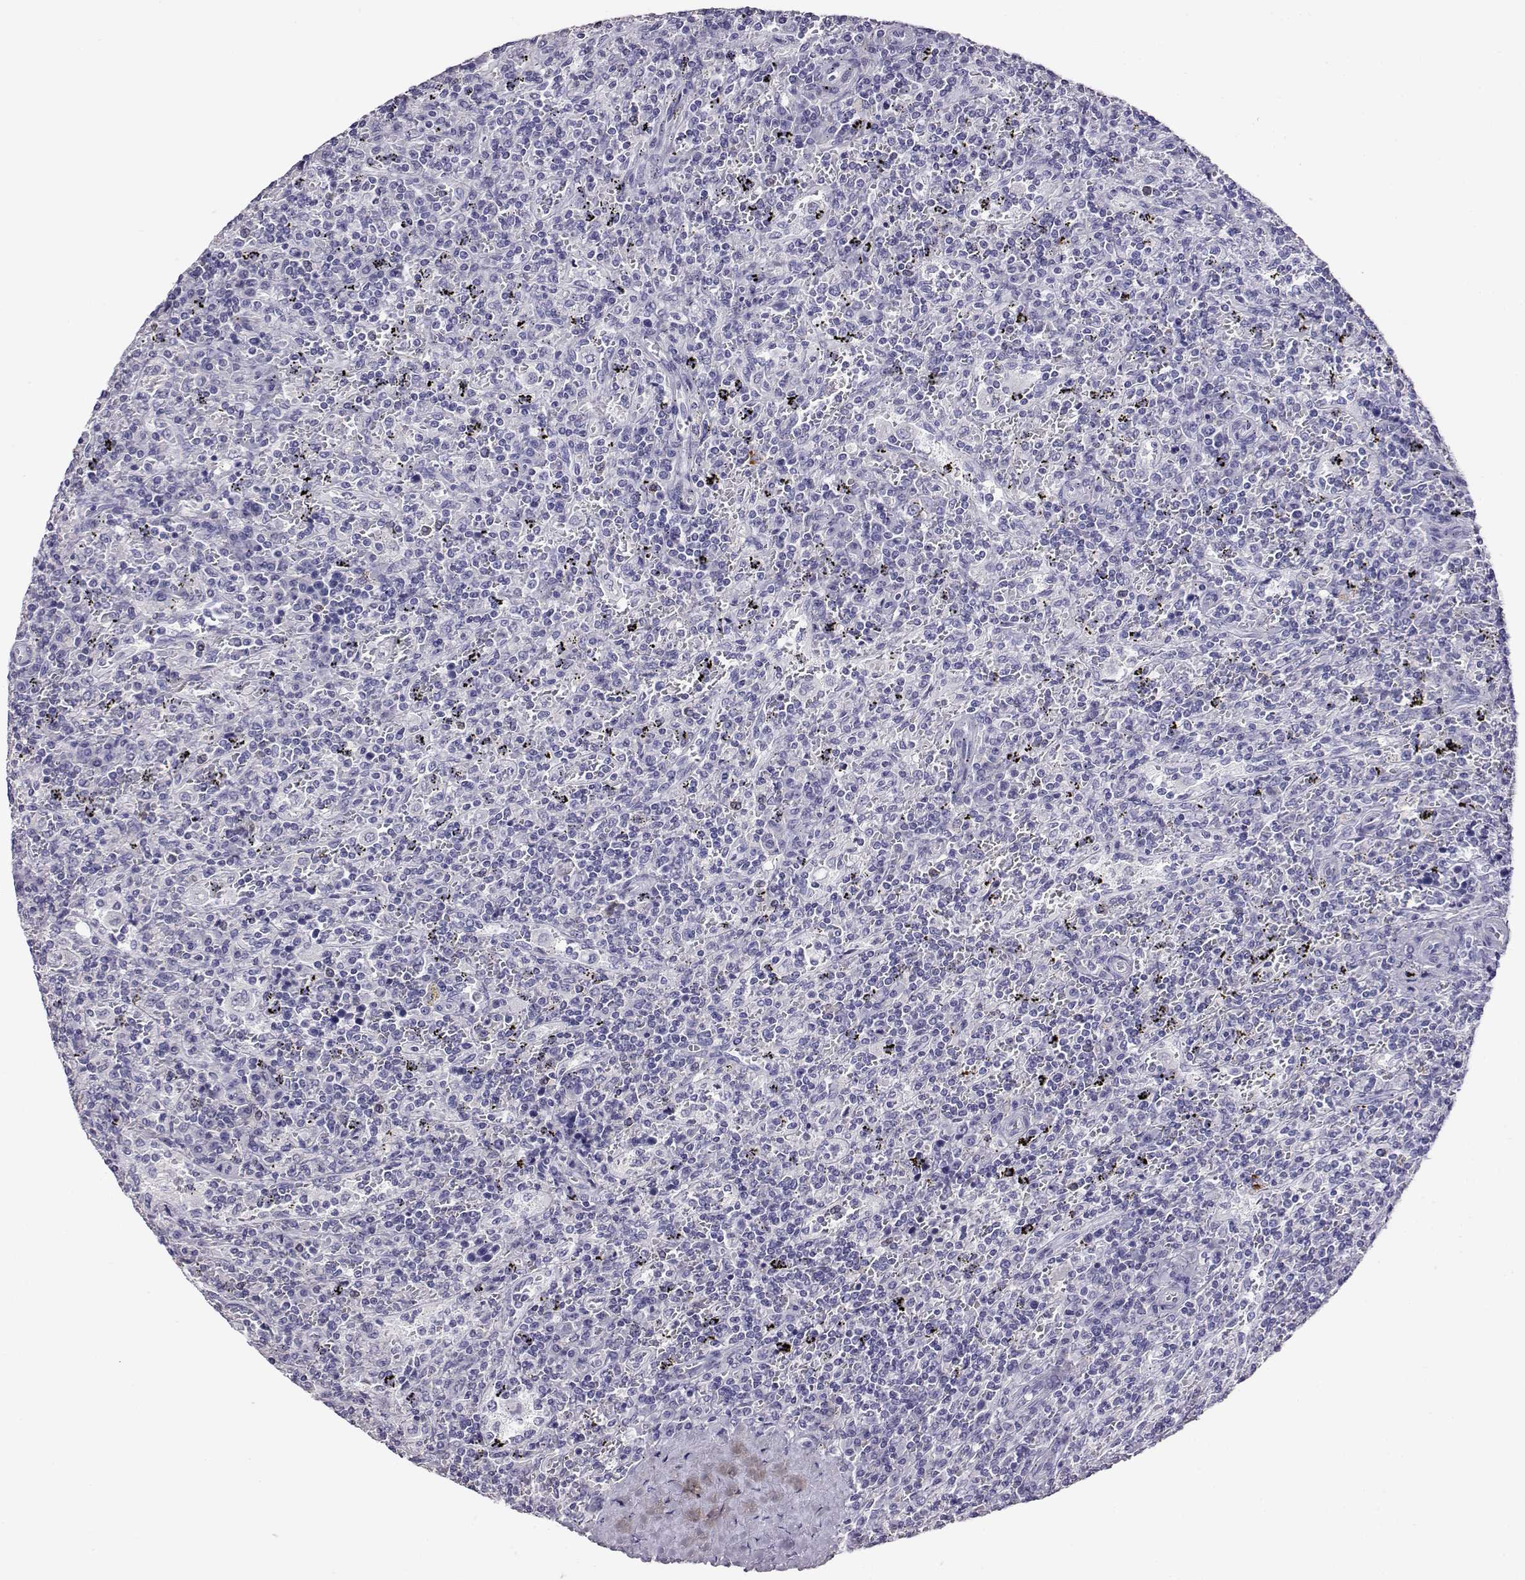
{"staining": {"intensity": "negative", "quantity": "none", "location": "none"}, "tissue": "lymphoma", "cell_type": "Tumor cells", "image_type": "cancer", "snomed": [{"axis": "morphology", "description": "Malignant lymphoma, non-Hodgkin's type, Low grade"}, {"axis": "topography", "description": "Spleen"}], "caption": "Low-grade malignant lymphoma, non-Hodgkin's type was stained to show a protein in brown. There is no significant expression in tumor cells.", "gene": "AKR1B1", "patient": {"sex": "male", "age": 62}}